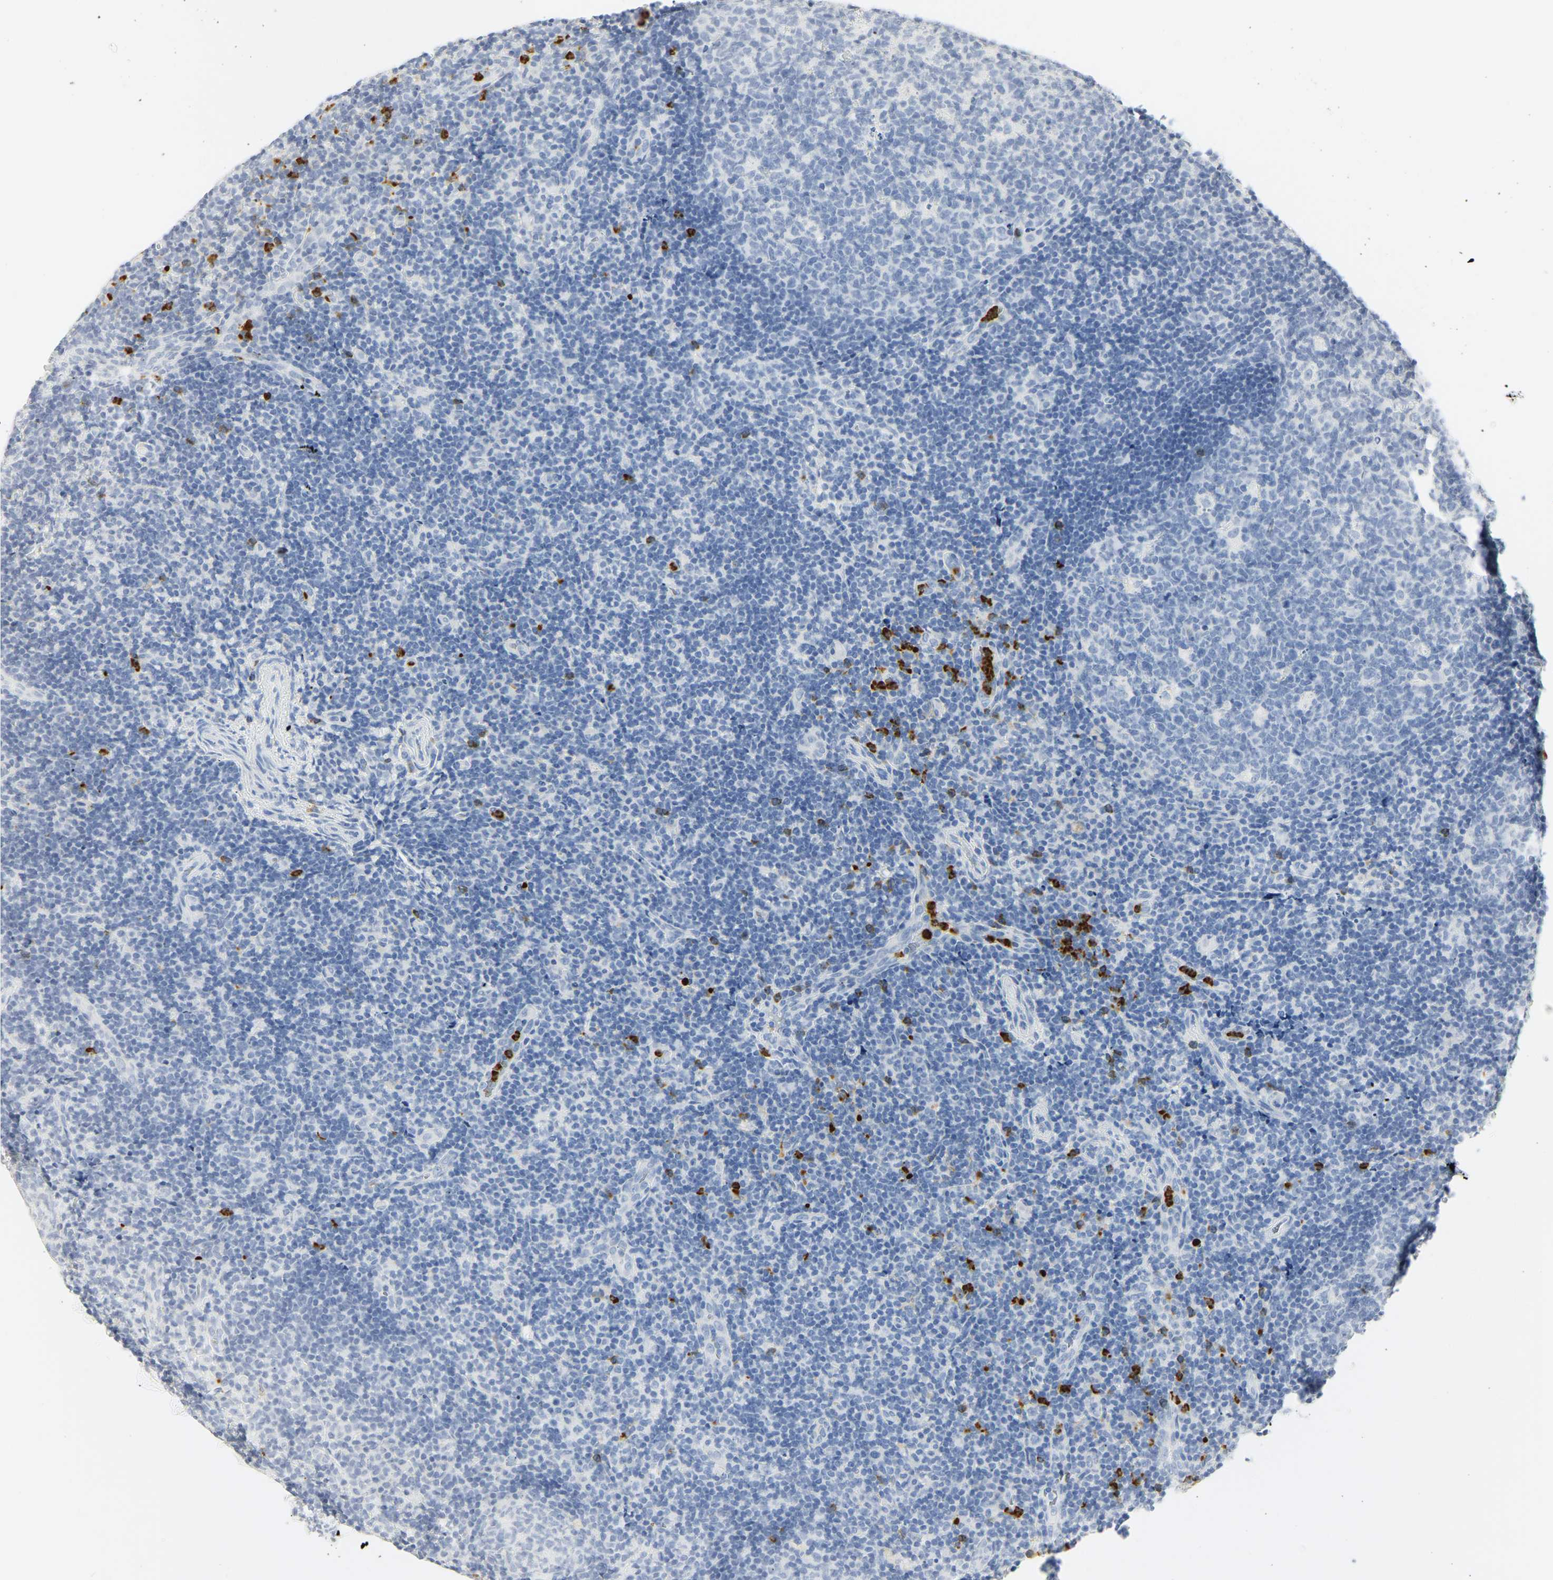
{"staining": {"intensity": "negative", "quantity": "none", "location": "none"}, "tissue": "tonsil", "cell_type": "Germinal center cells", "image_type": "normal", "snomed": [{"axis": "morphology", "description": "Normal tissue, NOS"}, {"axis": "topography", "description": "Tonsil"}], "caption": "DAB (3,3'-diaminobenzidine) immunohistochemical staining of normal tonsil shows no significant expression in germinal center cells. The staining was performed using DAB (3,3'-diaminobenzidine) to visualize the protein expression in brown, while the nuclei were stained in blue with hematoxylin (Magnification: 20x).", "gene": "CEACAM5", "patient": {"sex": "female", "age": 40}}